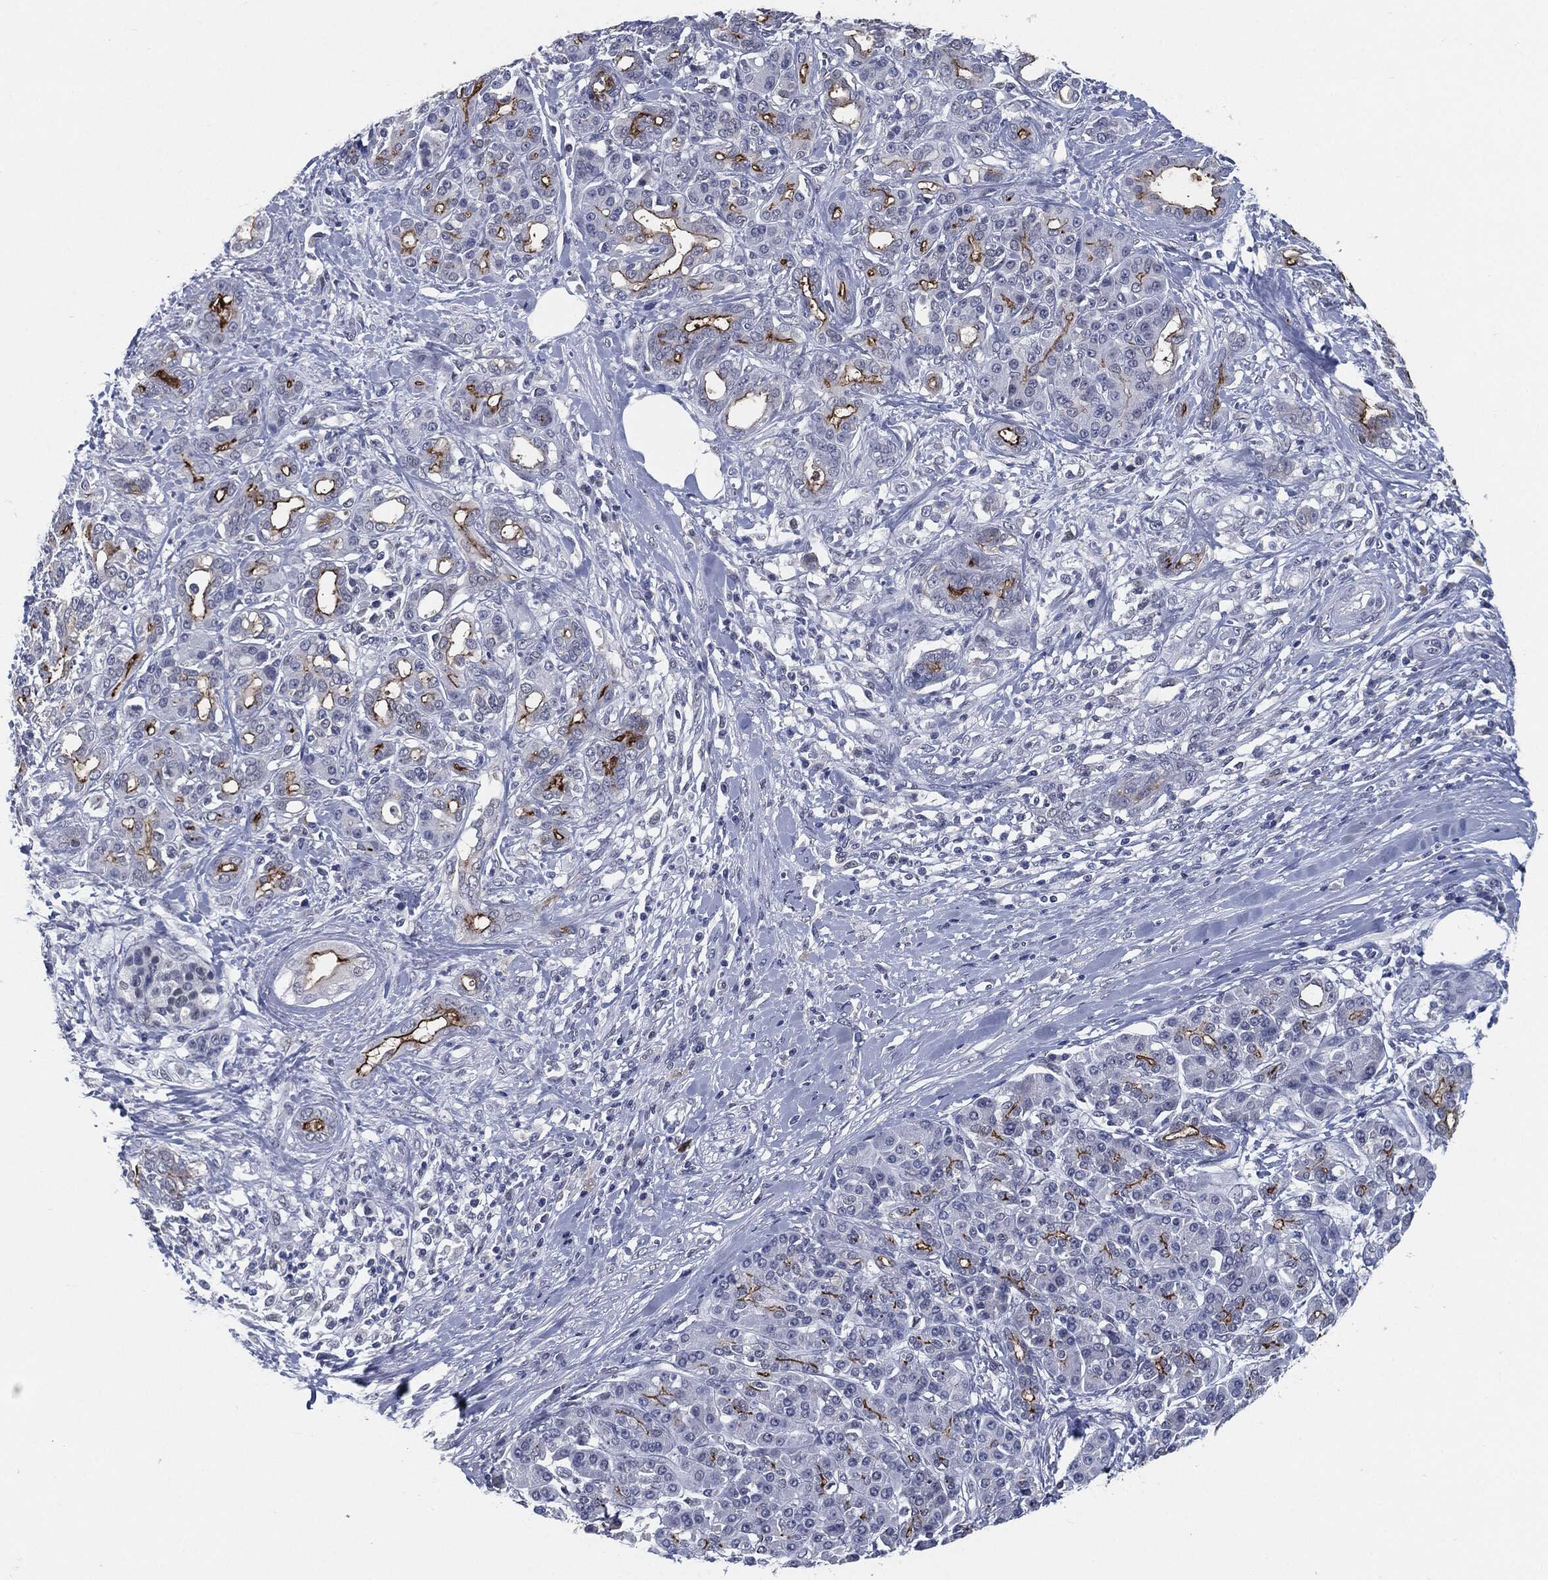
{"staining": {"intensity": "strong", "quantity": "<25%", "location": "cytoplasmic/membranous"}, "tissue": "pancreatic cancer", "cell_type": "Tumor cells", "image_type": "cancer", "snomed": [{"axis": "morphology", "description": "Adenocarcinoma, NOS"}, {"axis": "topography", "description": "Pancreas"}], "caption": "Approximately <25% of tumor cells in pancreatic adenocarcinoma display strong cytoplasmic/membranous protein expression as visualized by brown immunohistochemical staining.", "gene": "PROM1", "patient": {"sex": "female", "age": 56}}